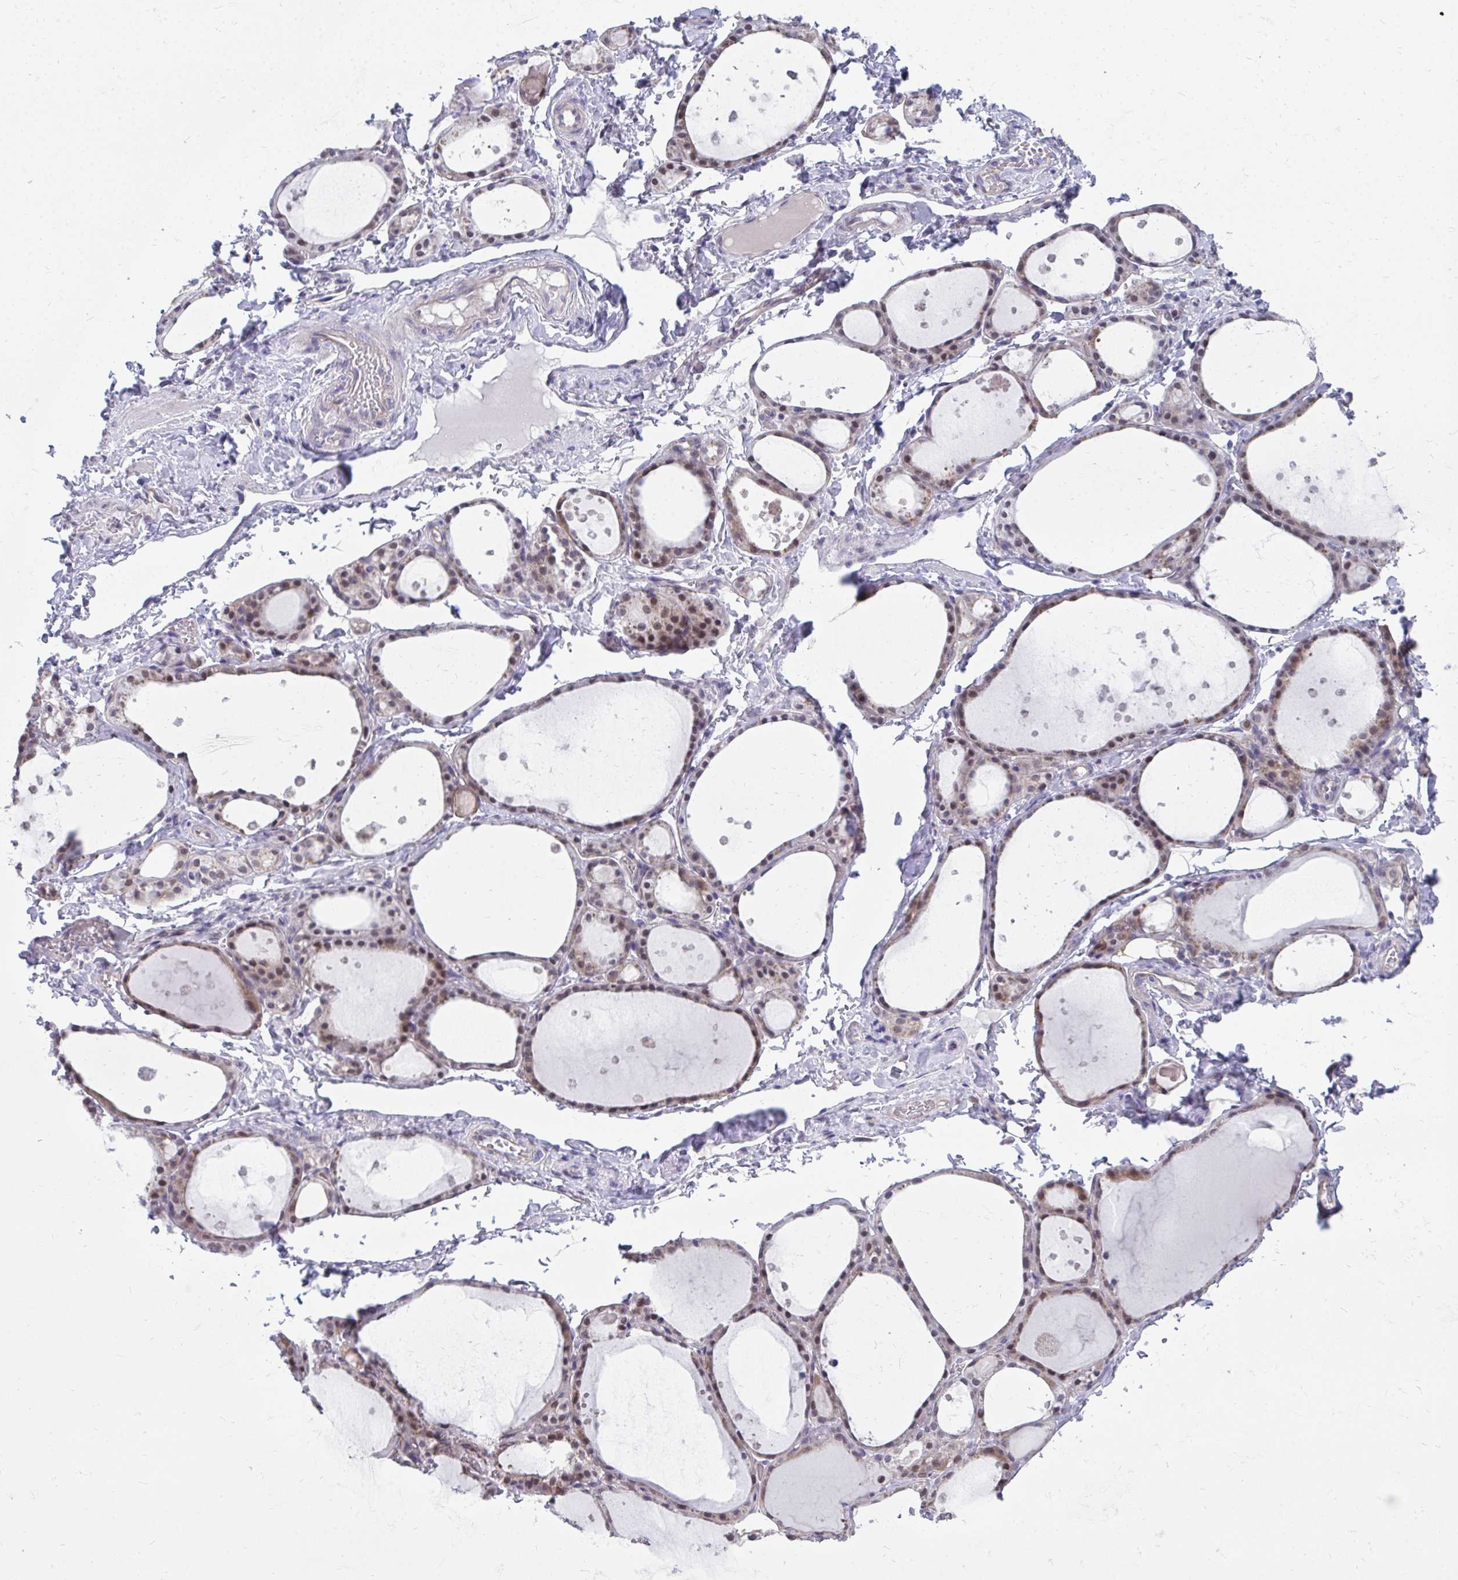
{"staining": {"intensity": "moderate", "quantity": "<25%", "location": "cytoplasmic/membranous,nuclear"}, "tissue": "thyroid gland", "cell_type": "Glandular cells", "image_type": "normal", "snomed": [{"axis": "morphology", "description": "Normal tissue, NOS"}, {"axis": "topography", "description": "Thyroid gland"}], "caption": "Protein staining reveals moderate cytoplasmic/membranous,nuclear staining in about <25% of glandular cells in unremarkable thyroid gland. The staining was performed using DAB, with brown indicating positive protein expression. Nuclei are stained blue with hematoxylin.", "gene": "MROH8", "patient": {"sex": "male", "age": 68}}